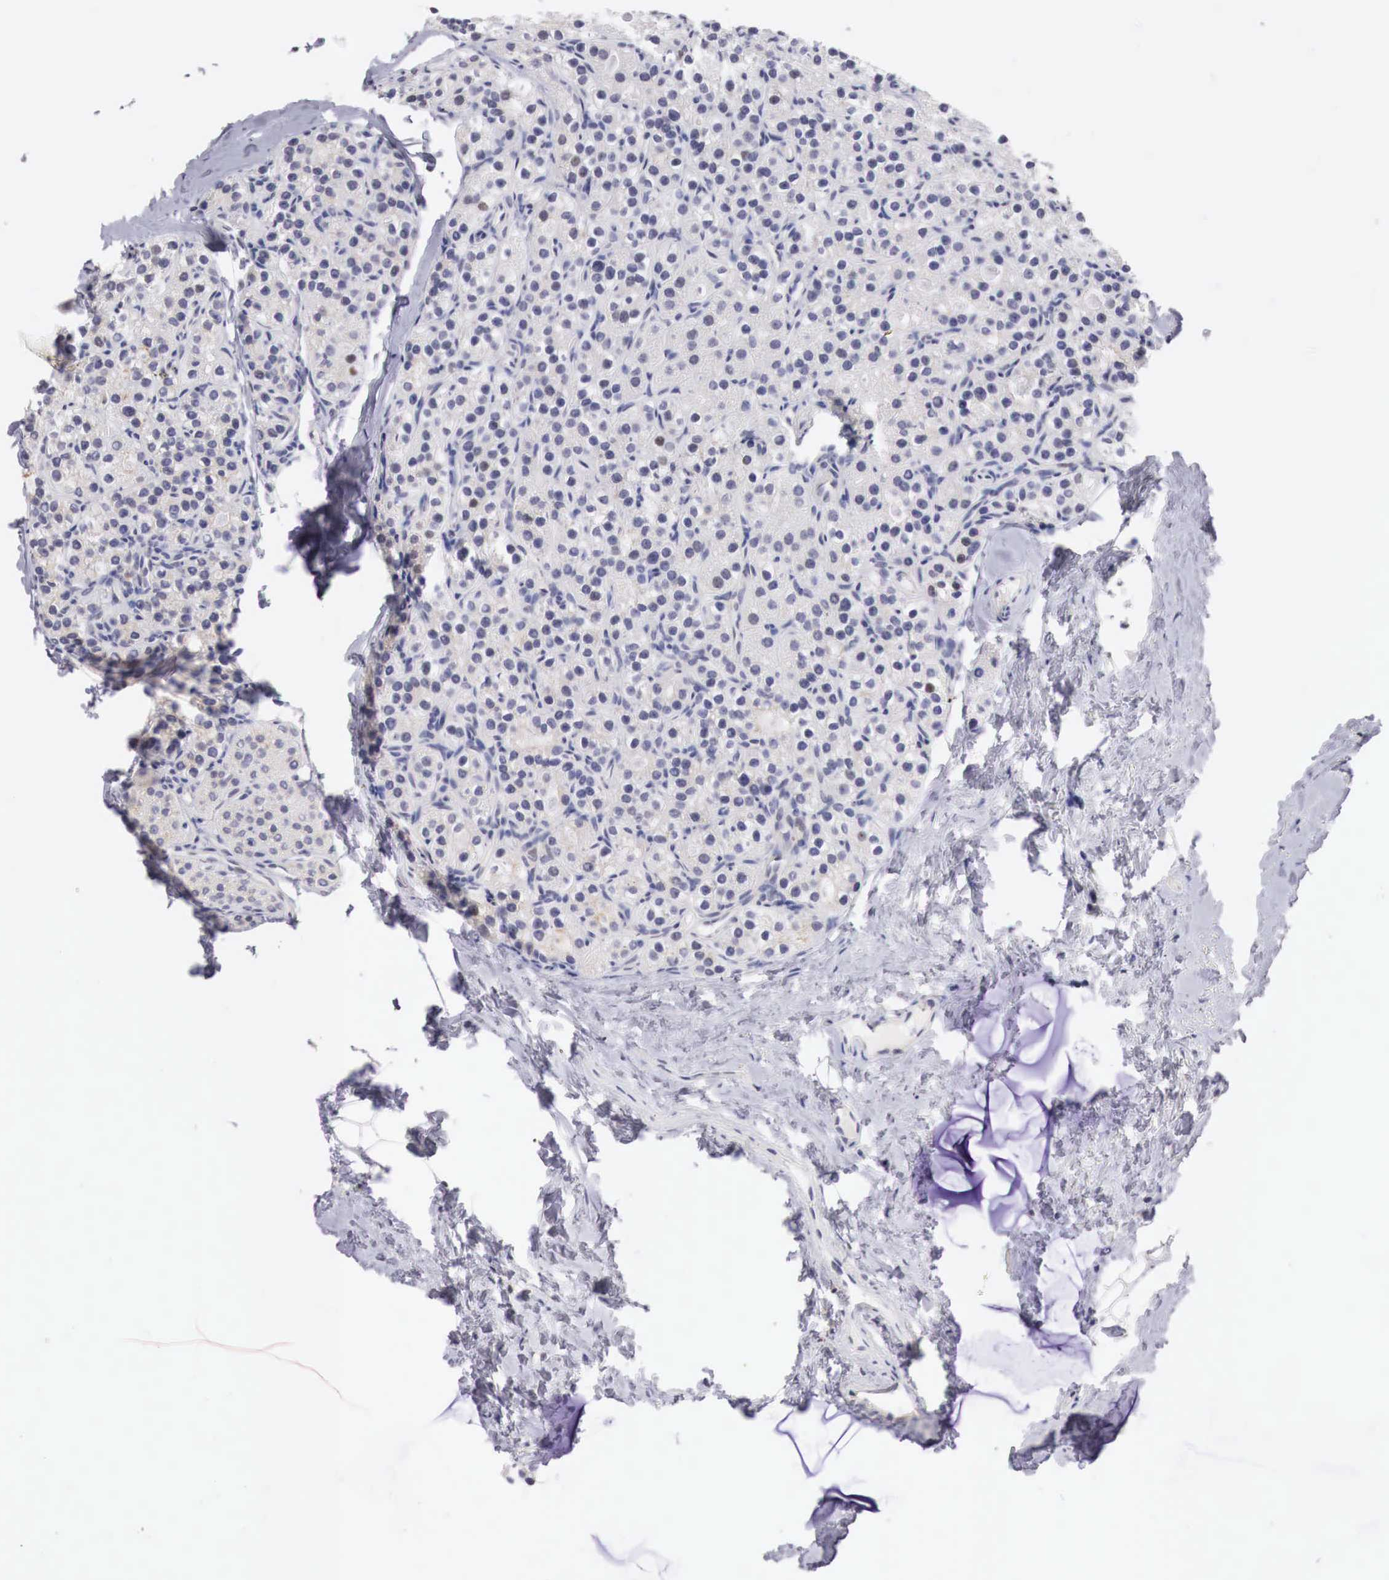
{"staining": {"intensity": "weak", "quantity": "<25%", "location": "nuclear"}, "tissue": "parathyroid gland", "cell_type": "Glandular cells", "image_type": "normal", "snomed": [{"axis": "morphology", "description": "Normal tissue, NOS"}, {"axis": "topography", "description": "Parathyroid gland"}], "caption": "Image shows no protein staining in glandular cells of benign parathyroid gland.", "gene": "TRIM13", "patient": {"sex": "female", "age": 54}}